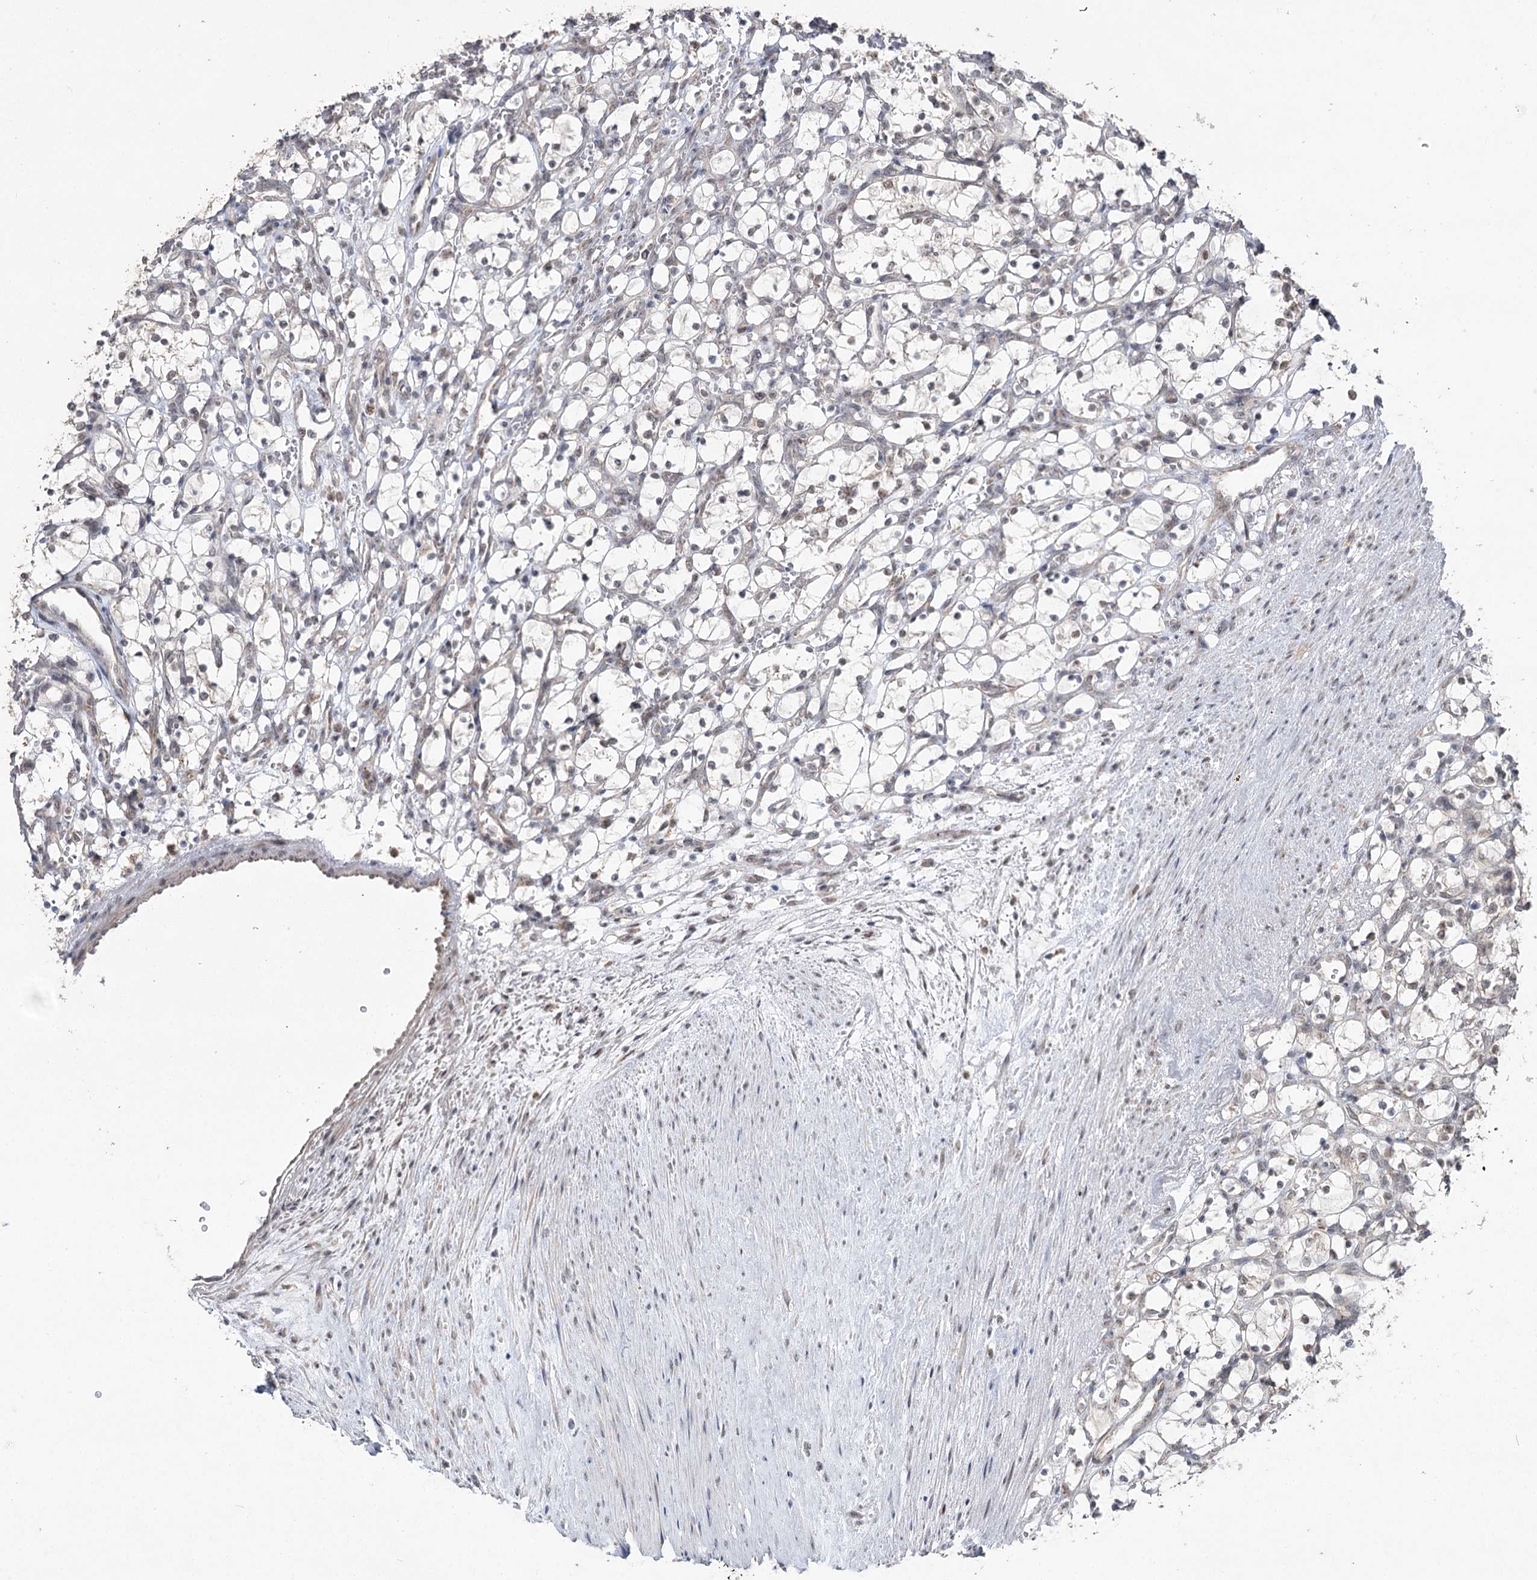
{"staining": {"intensity": "weak", "quantity": "<25%", "location": "nuclear"}, "tissue": "renal cancer", "cell_type": "Tumor cells", "image_type": "cancer", "snomed": [{"axis": "morphology", "description": "Adenocarcinoma, NOS"}, {"axis": "topography", "description": "Kidney"}], "caption": "Adenocarcinoma (renal) was stained to show a protein in brown. There is no significant positivity in tumor cells.", "gene": "RUFY4", "patient": {"sex": "female", "age": 69}}